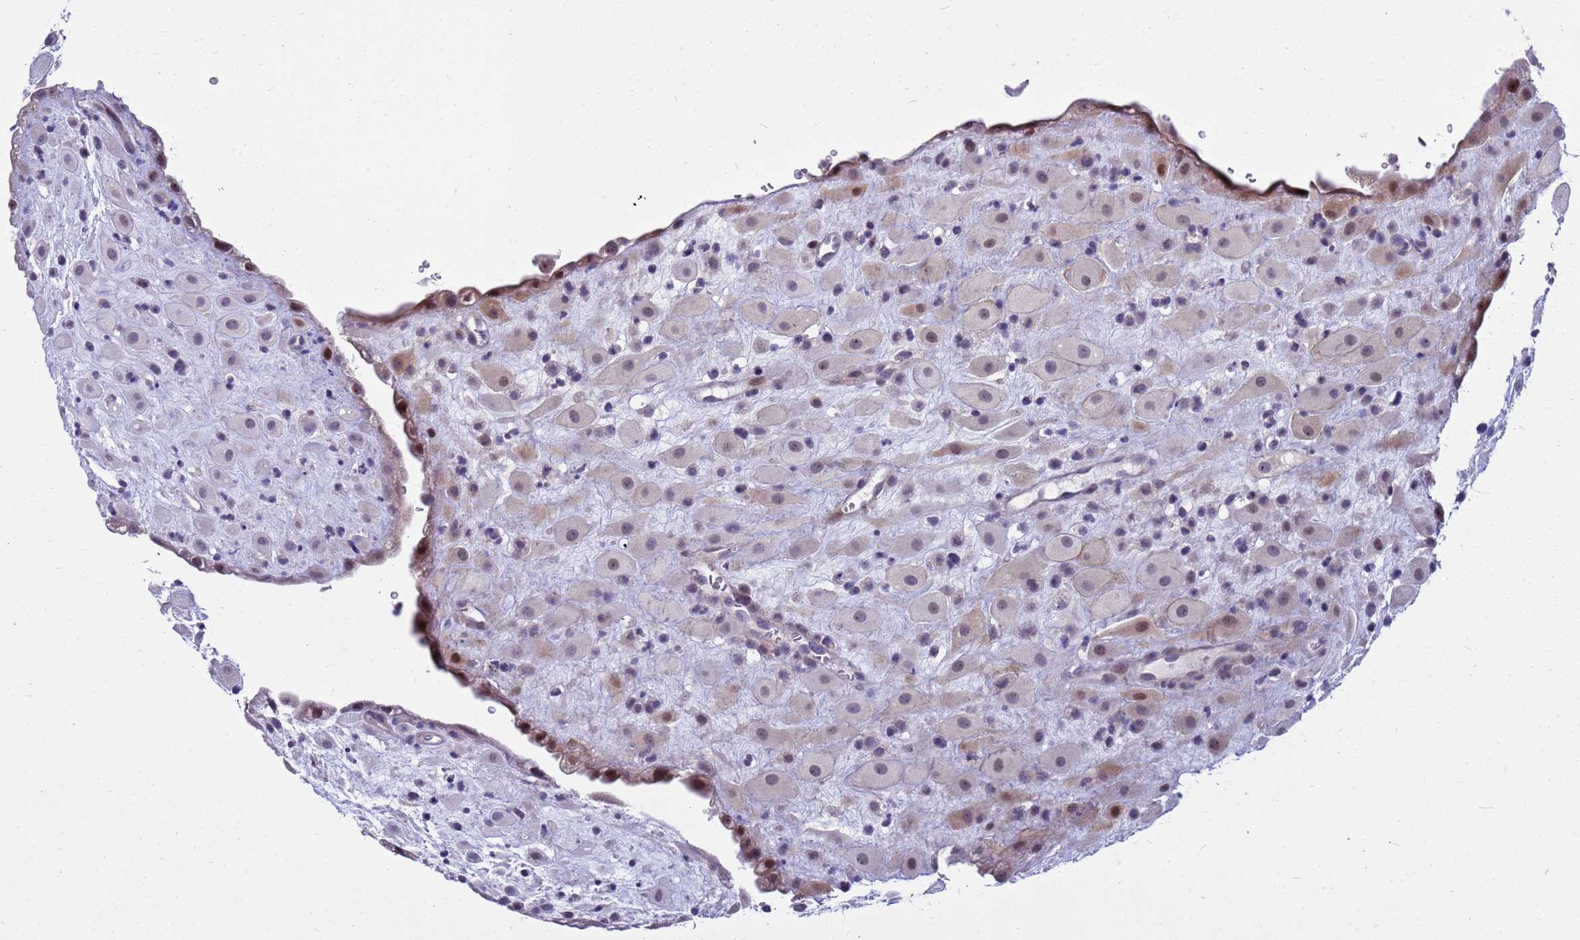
{"staining": {"intensity": "weak", "quantity": "25%-75%", "location": "nuclear"}, "tissue": "placenta", "cell_type": "Decidual cells", "image_type": "normal", "snomed": [{"axis": "morphology", "description": "Normal tissue, NOS"}, {"axis": "topography", "description": "Placenta"}], "caption": "This photomicrograph reveals normal placenta stained with immunohistochemistry to label a protein in brown. The nuclear of decidual cells show weak positivity for the protein. Nuclei are counter-stained blue.", "gene": "LRATD1", "patient": {"sex": "female", "age": 35}}